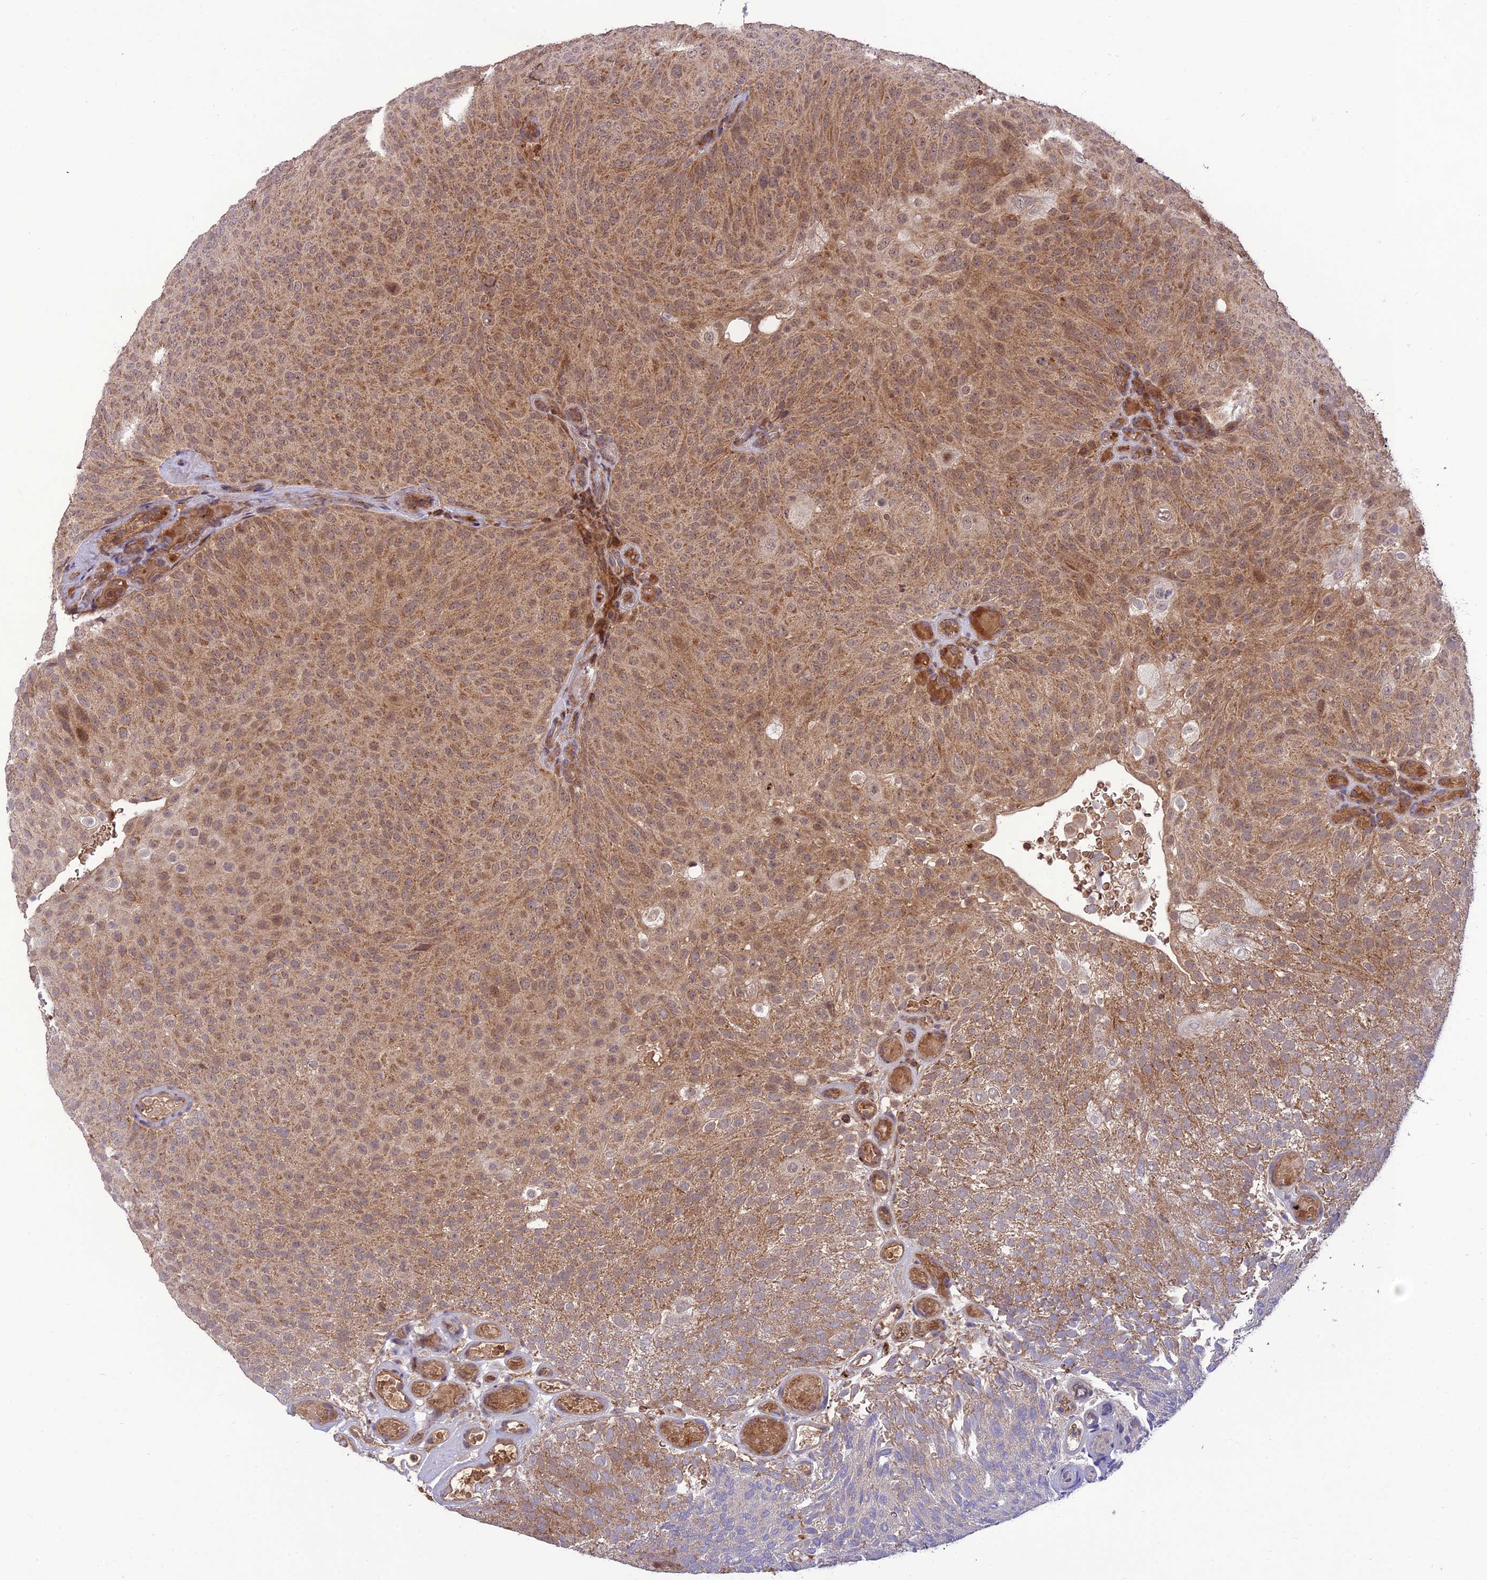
{"staining": {"intensity": "moderate", "quantity": ">75%", "location": "cytoplasmic/membranous,nuclear"}, "tissue": "urothelial cancer", "cell_type": "Tumor cells", "image_type": "cancer", "snomed": [{"axis": "morphology", "description": "Urothelial carcinoma, Low grade"}, {"axis": "topography", "description": "Urinary bladder"}], "caption": "An immunohistochemistry (IHC) photomicrograph of neoplastic tissue is shown. Protein staining in brown highlights moderate cytoplasmic/membranous and nuclear positivity in urothelial cancer within tumor cells.", "gene": "NDUFC1", "patient": {"sex": "male", "age": 78}}